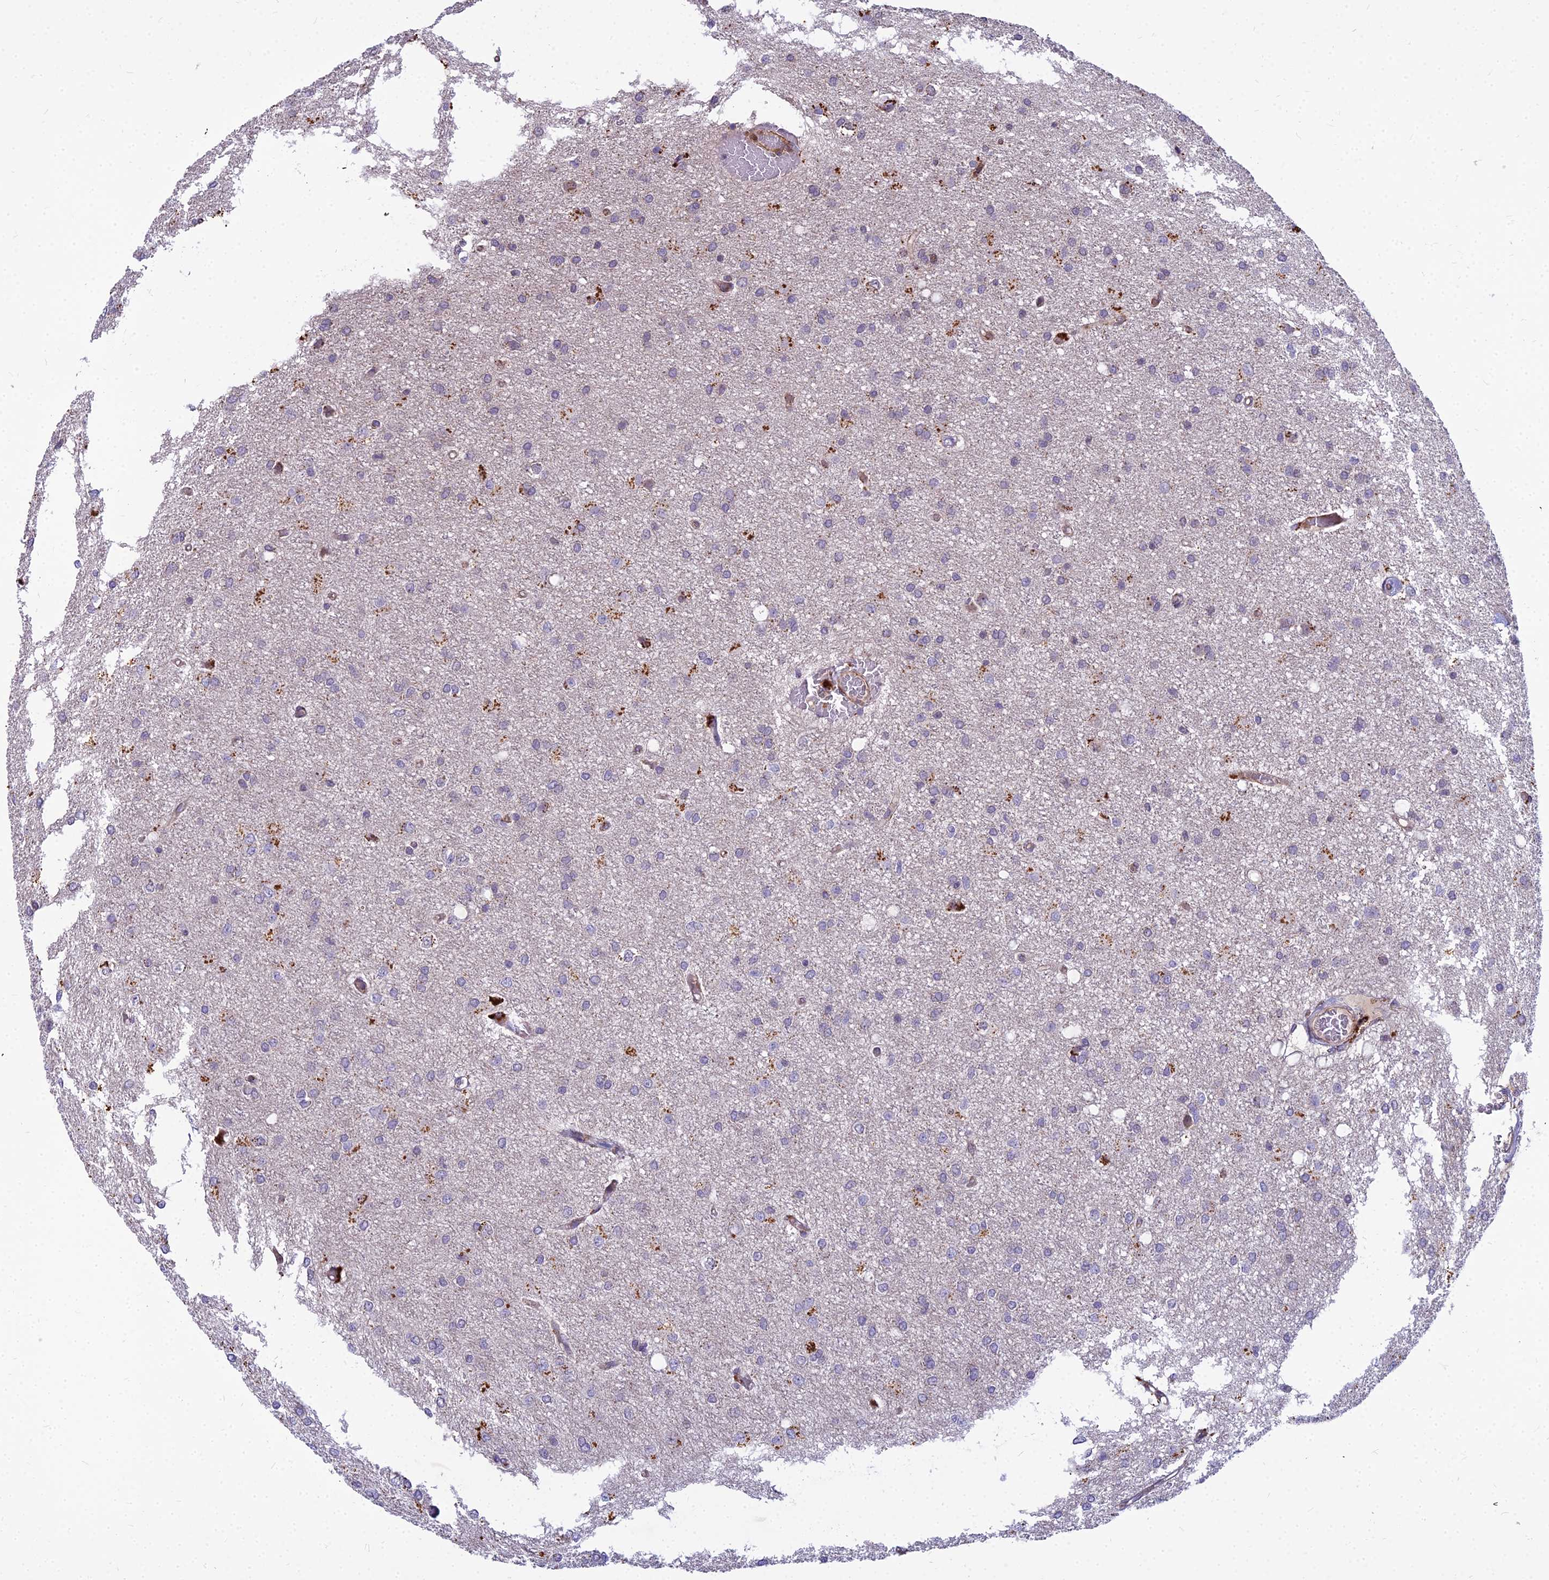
{"staining": {"intensity": "negative", "quantity": "none", "location": "none"}, "tissue": "glioma", "cell_type": "Tumor cells", "image_type": "cancer", "snomed": [{"axis": "morphology", "description": "Glioma, malignant, High grade"}, {"axis": "topography", "description": "Brain"}], "caption": "This is a micrograph of IHC staining of glioma, which shows no expression in tumor cells. The staining was performed using DAB to visualize the protein expression in brown, while the nuclei were stained in blue with hematoxylin (Magnification: 20x).", "gene": "GLYATL3", "patient": {"sex": "female", "age": 50}}